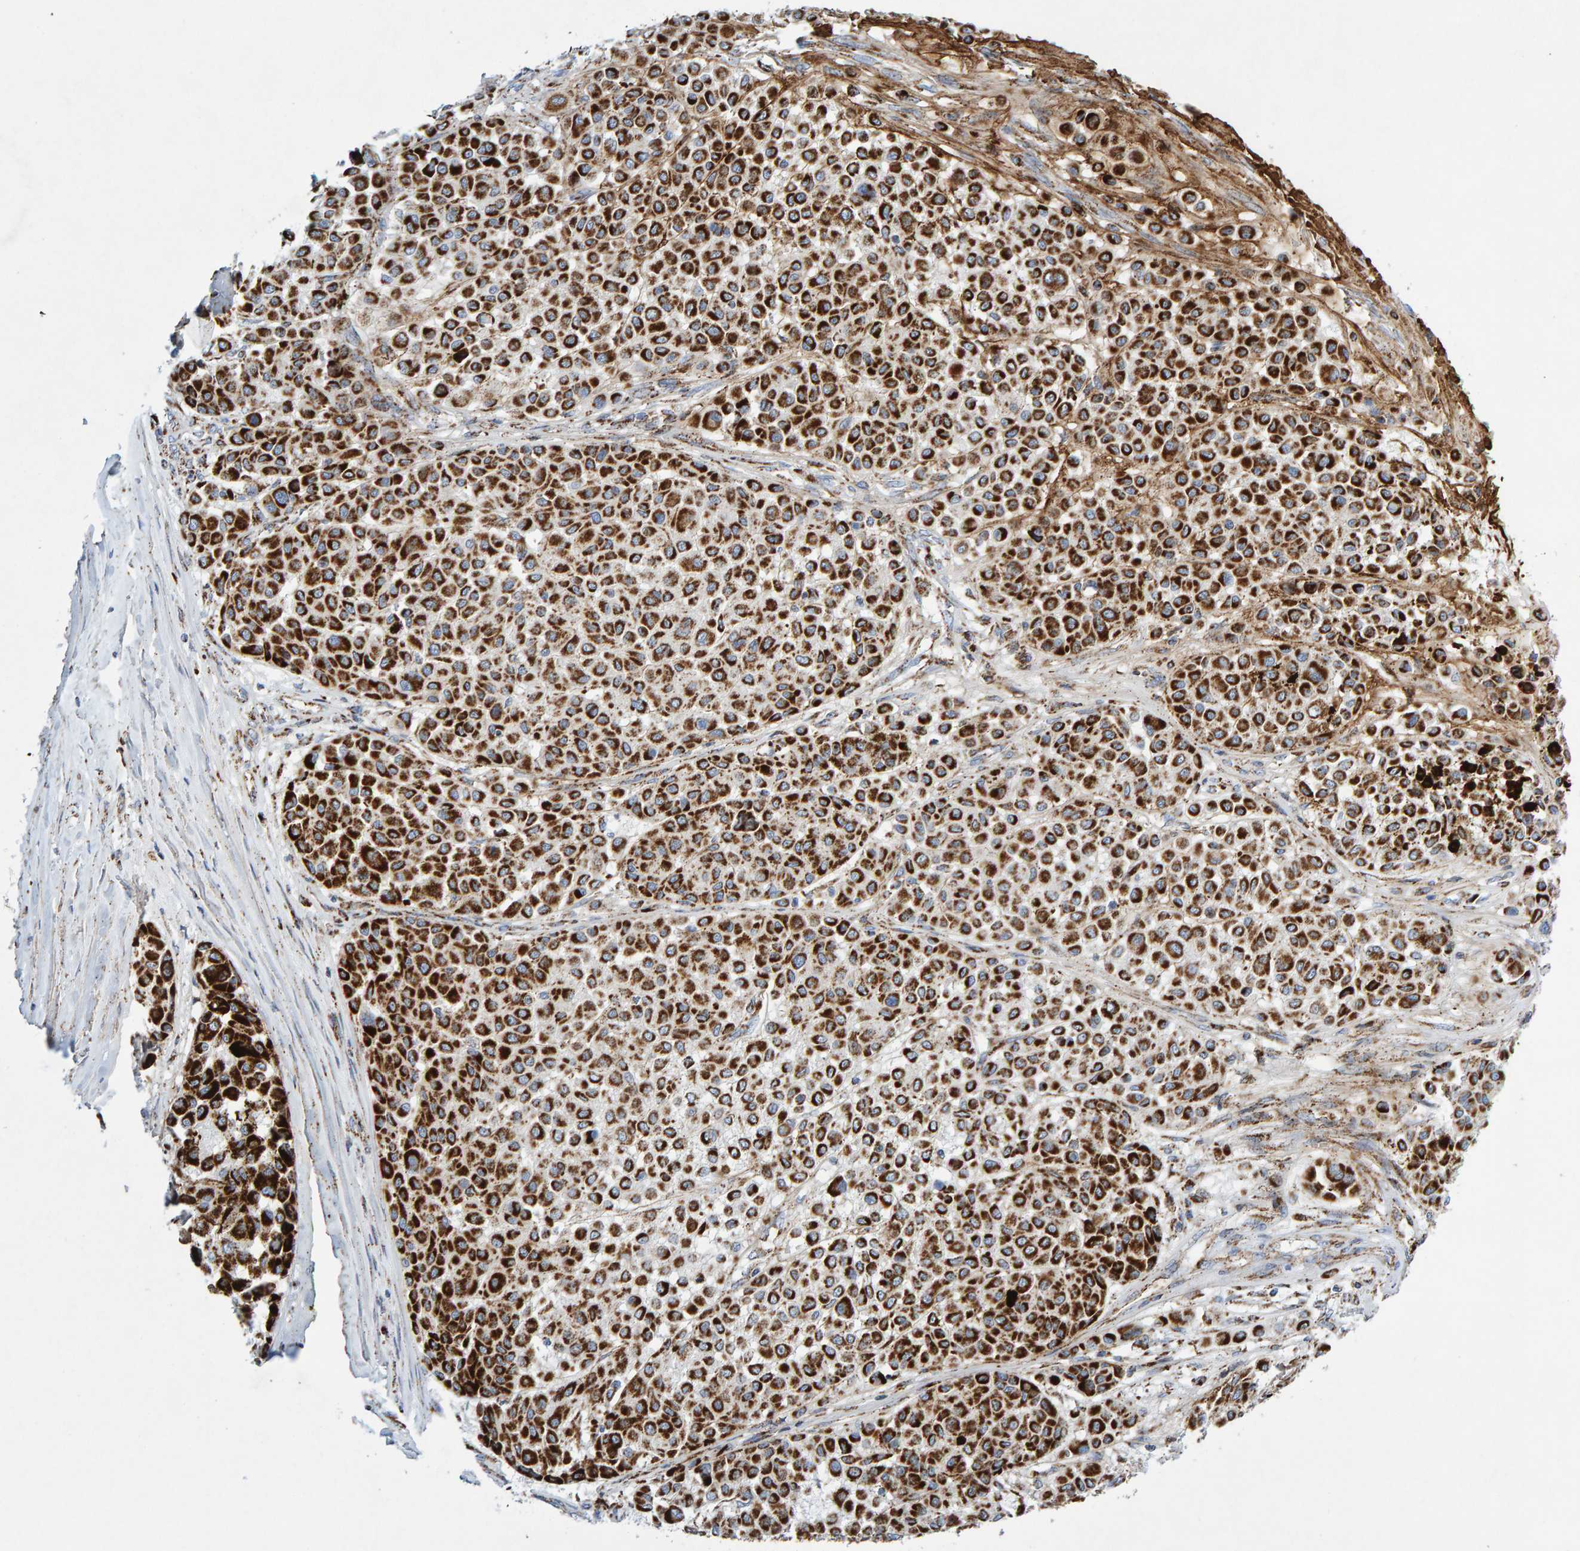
{"staining": {"intensity": "strong", "quantity": ">75%", "location": "cytoplasmic/membranous"}, "tissue": "melanoma", "cell_type": "Tumor cells", "image_type": "cancer", "snomed": [{"axis": "morphology", "description": "Malignant melanoma, Metastatic site"}, {"axis": "topography", "description": "Soft tissue"}], "caption": "This image shows immunohistochemistry (IHC) staining of human melanoma, with high strong cytoplasmic/membranous staining in approximately >75% of tumor cells.", "gene": "GGTA1", "patient": {"sex": "male", "age": 41}}